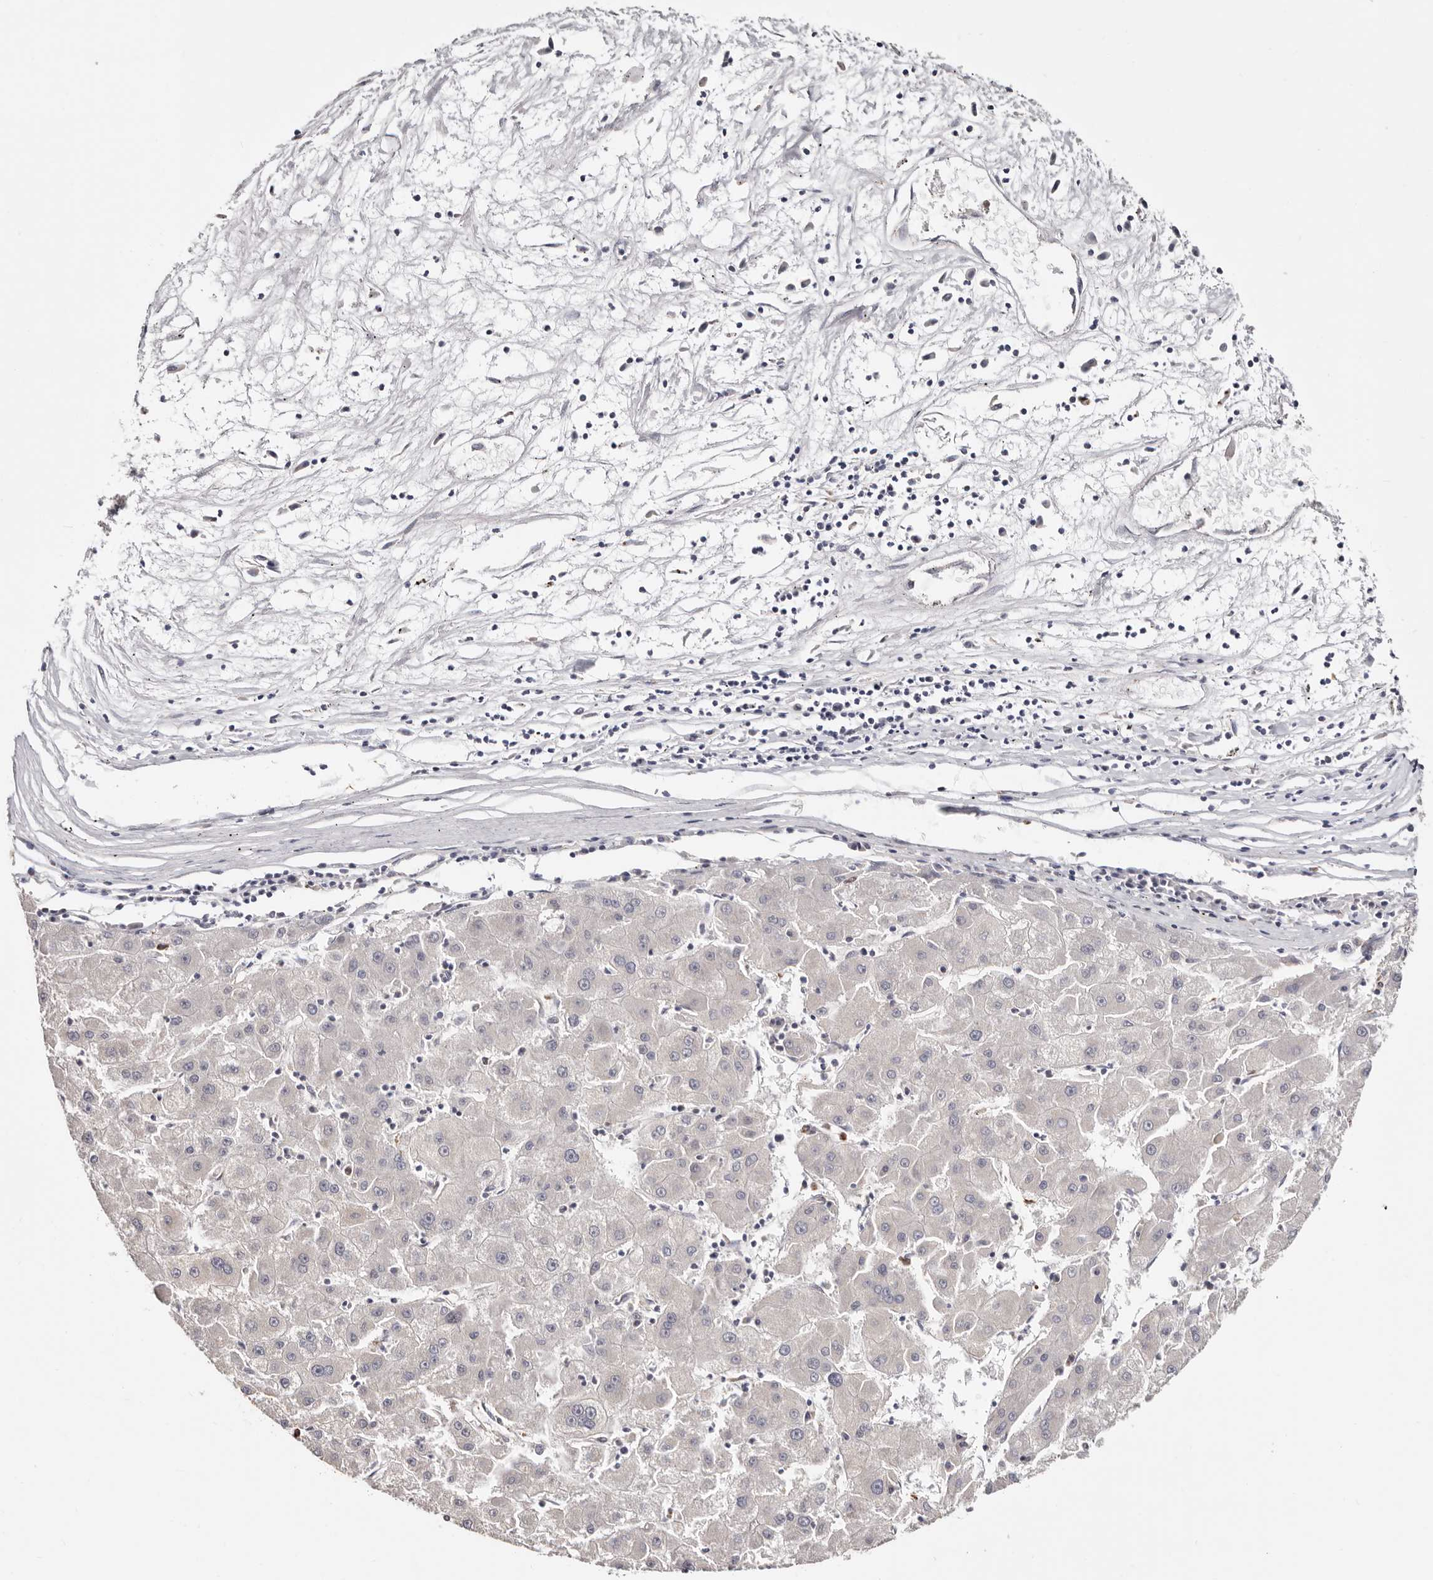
{"staining": {"intensity": "negative", "quantity": "none", "location": "none"}, "tissue": "liver cancer", "cell_type": "Tumor cells", "image_type": "cancer", "snomed": [{"axis": "morphology", "description": "Carcinoma, Hepatocellular, NOS"}, {"axis": "topography", "description": "Liver"}], "caption": "A micrograph of liver cancer (hepatocellular carcinoma) stained for a protein displays no brown staining in tumor cells.", "gene": "SMAD7", "patient": {"sex": "male", "age": 72}}